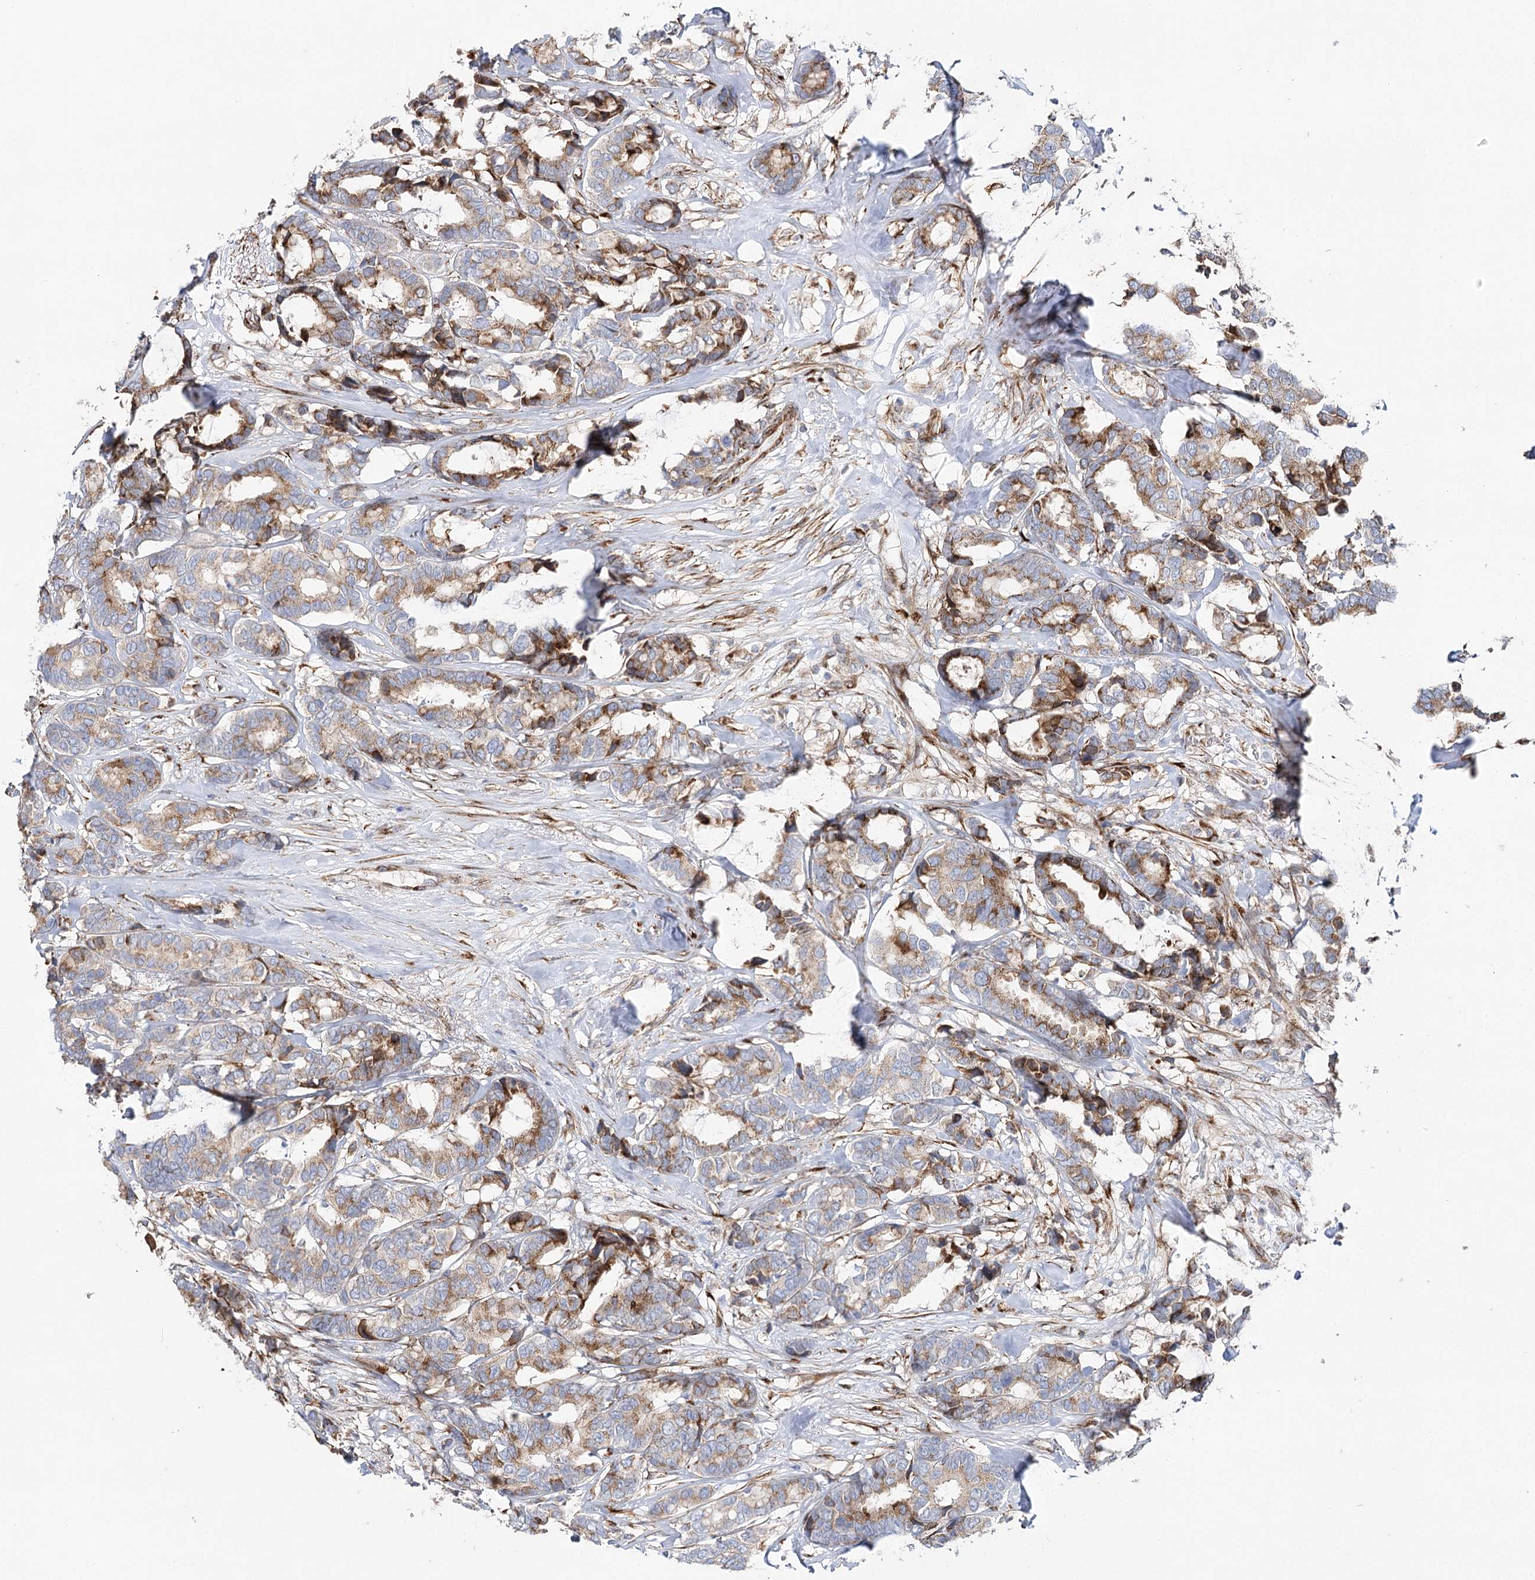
{"staining": {"intensity": "moderate", "quantity": "25%-75%", "location": "cytoplasmic/membranous"}, "tissue": "breast cancer", "cell_type": "Tumor cells", "image_type": "cancer", "snomed": [{"axis": "morphology", "description": "Duct carcinoma"}, {"axis": "topography", "description": "Breast"}], "caption": "Immunohistochemical staining of human infiltrating ductal carcinoma (breast) exhibits moderate cytoplasmic/membranous protein staining in about 25%-75% of tumor cells. The protein is shown in brown color, while the nuclei are stained blue.", "gene": "ABRAXAS2", "patient": {"sex": "female", "age": 87}}